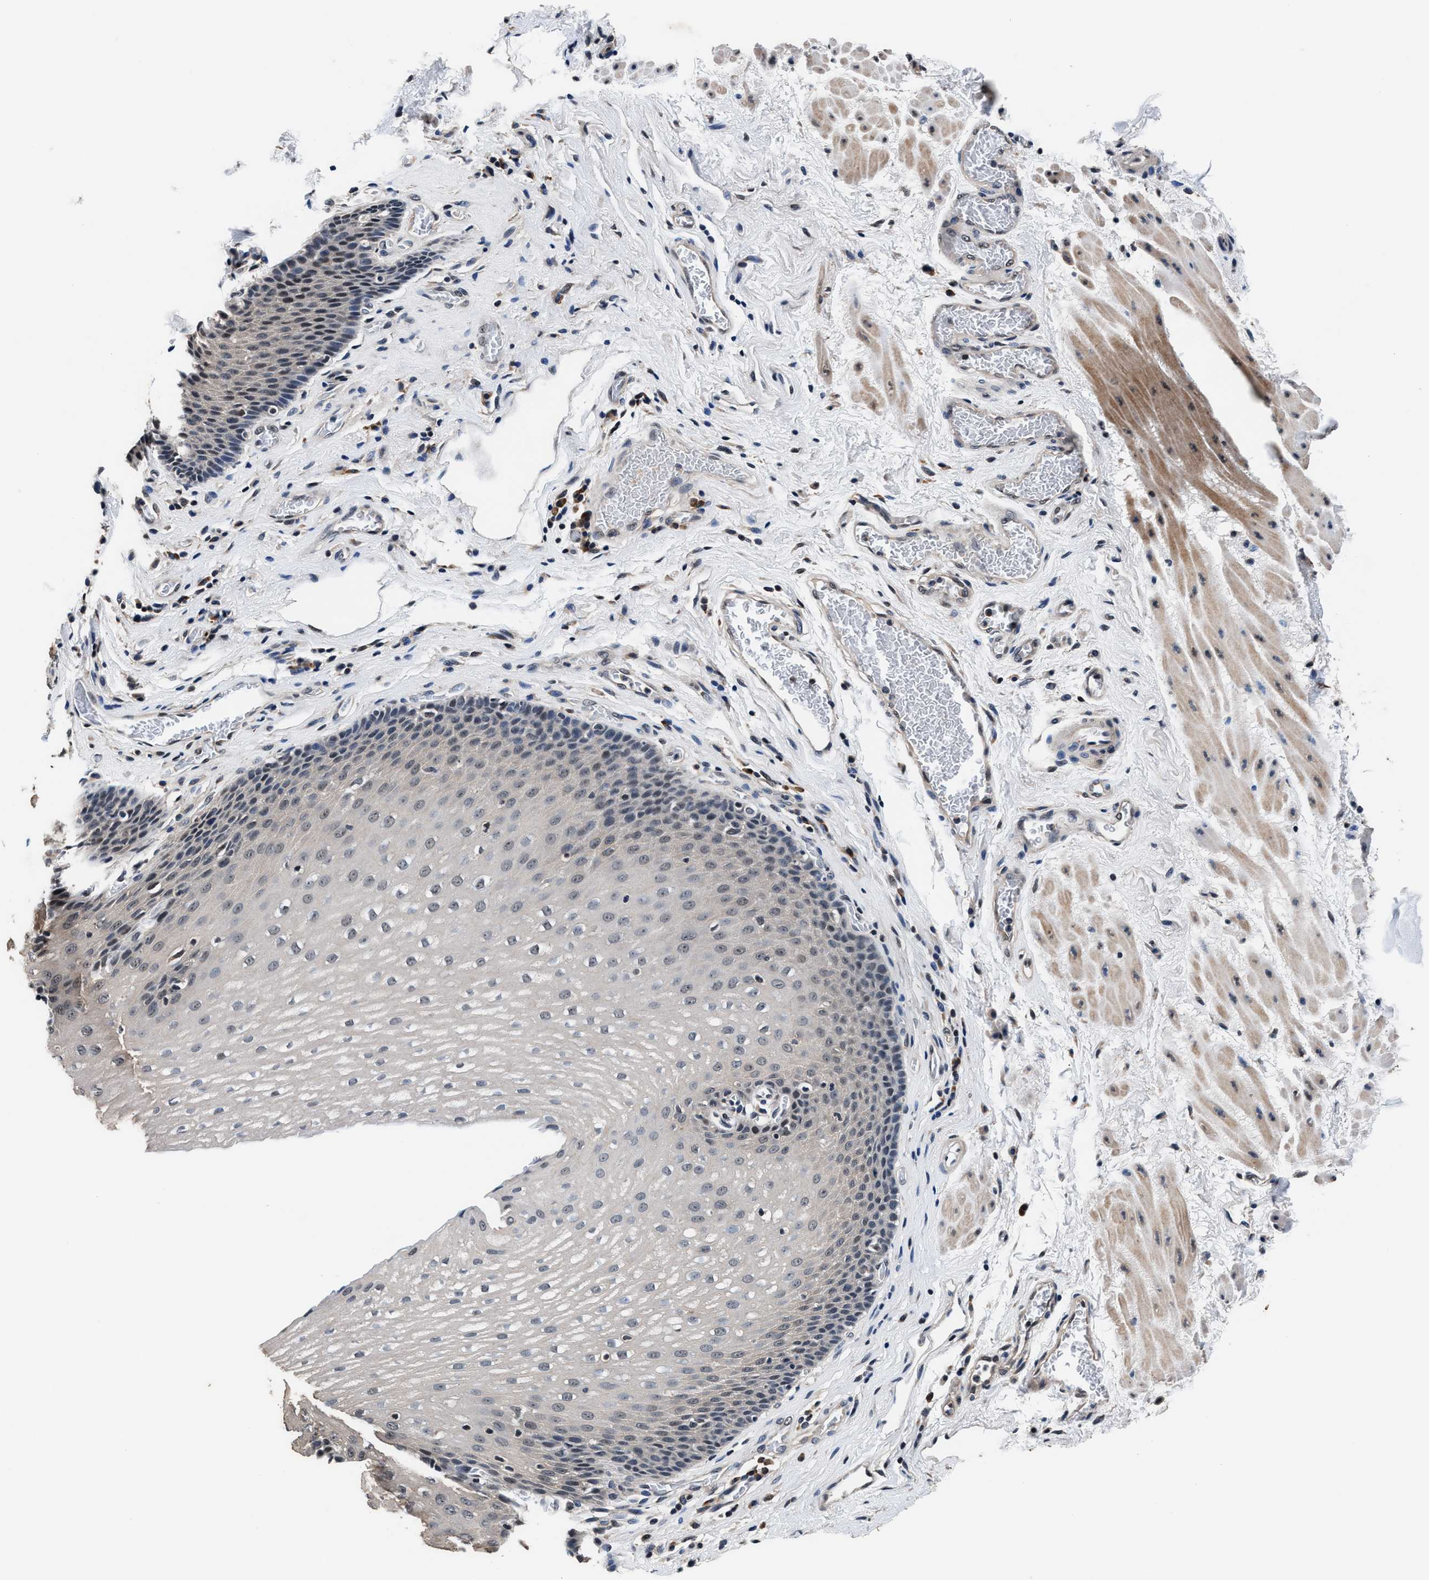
{"staining": {"intensity": "negative", "quantity": "none", "location": "none"}, "tissue": "esophagus", "cell_type": "Squamous epithelial cells", "image_type": "normal", "snomed": [{"axis": "morphology", "description": "Normal tissue, NOS"}, {"axis": "topography", "description": "Esophagus"}], "caption": "Squamous epithelial cells are negative for brown protein staining in benign esophagus. The staining is performed using DAB brown chromogen with nuclei counter-stained in using hematoxylin.", "gene": "USP16", "patient": {"sex": "male", "age": 48}}